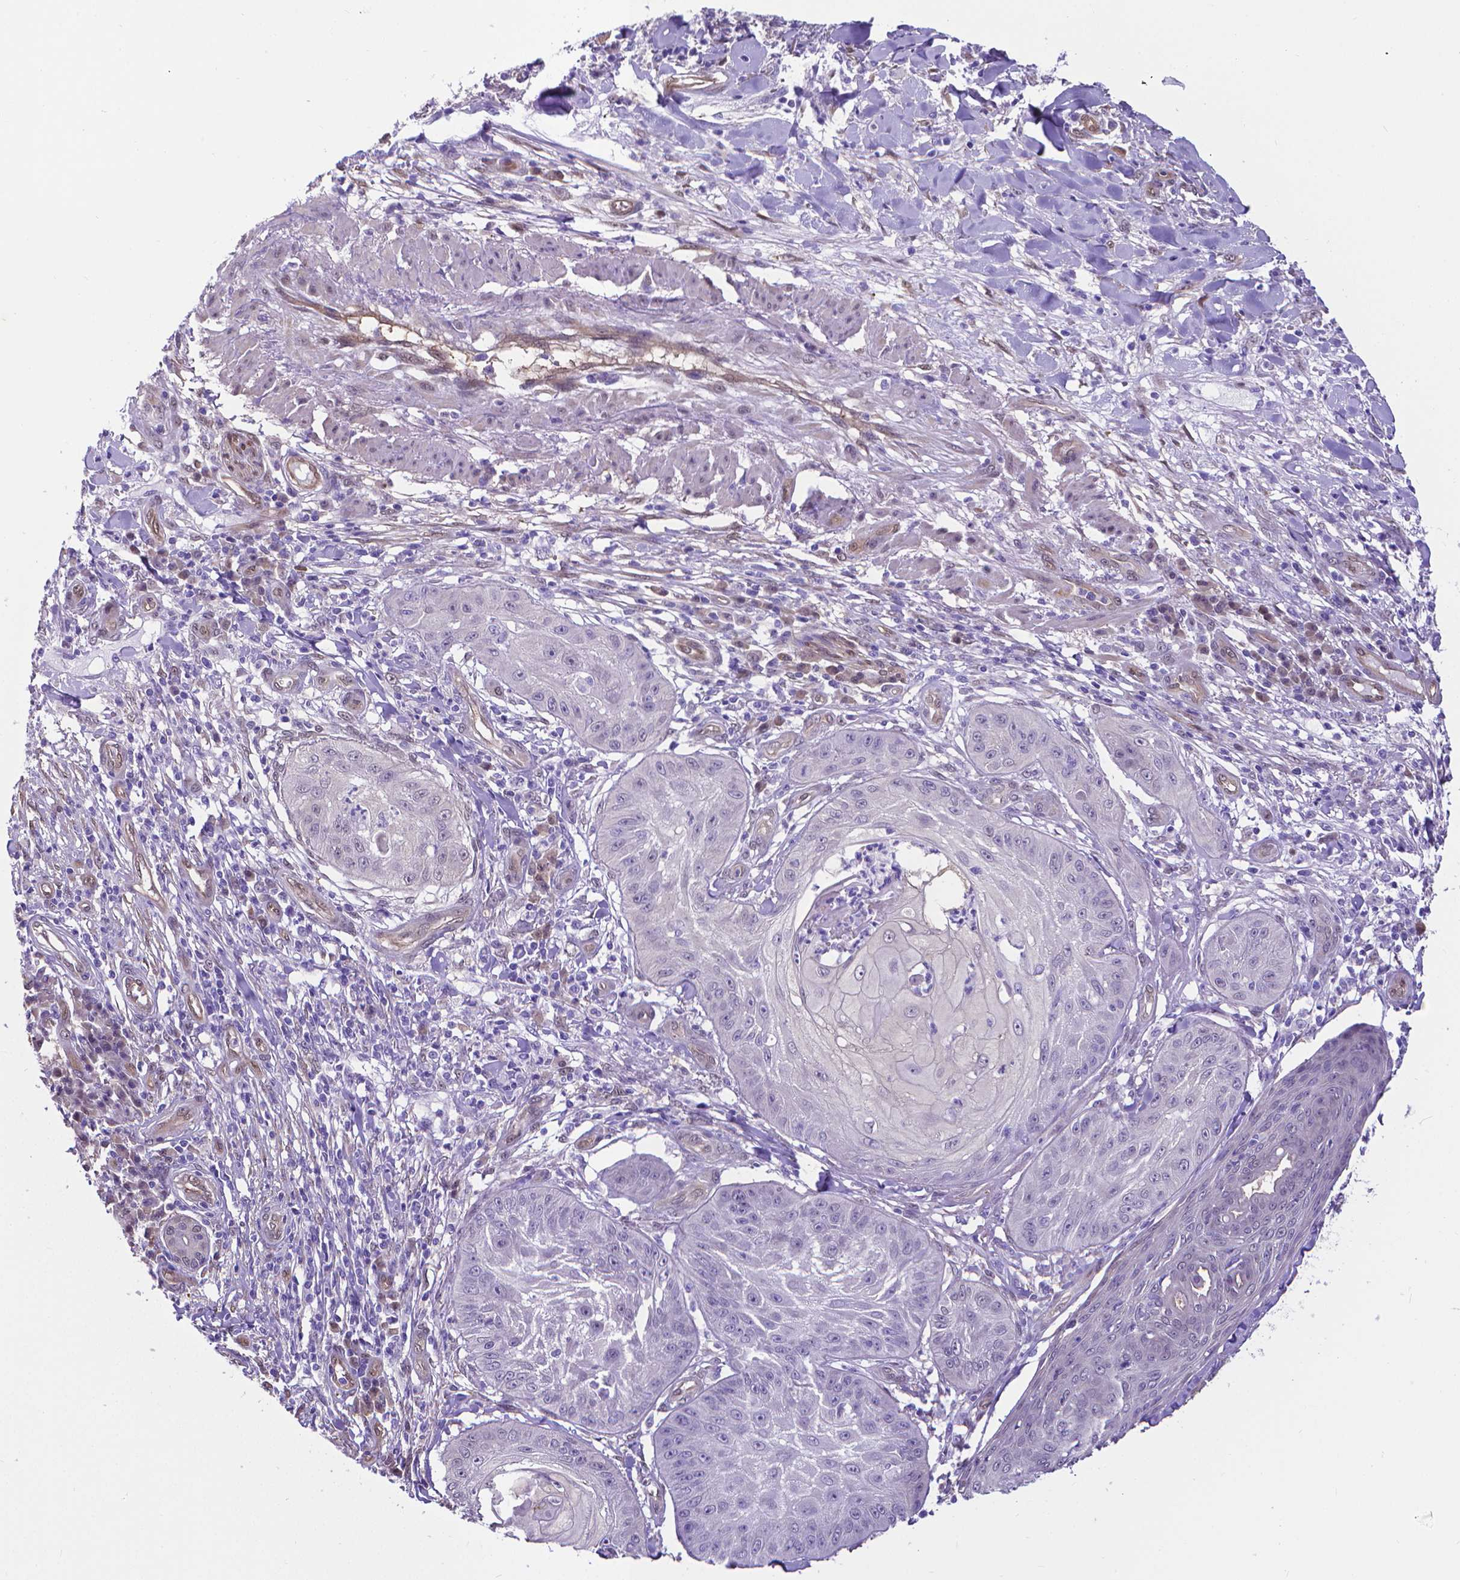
{"staining": {"intensity": "negative", "quantity": "none", "location": "none"}, "tissue": "skin cancer", "cell_type": "Tumor cells", "image_type": "cancer", "snomed": [{"axis": "morphology", "description": "Squamous cell carcinoma, NOS"}, {"axis": "topography", "description": "Skin"}], "caption": "DAB immunohistochemical staining of squamous cell carcinoma (skin) exhibits no significant staining in tumor cells.", "gene": "CLIC4", "patient": {"sex": "male", "age": 70}}